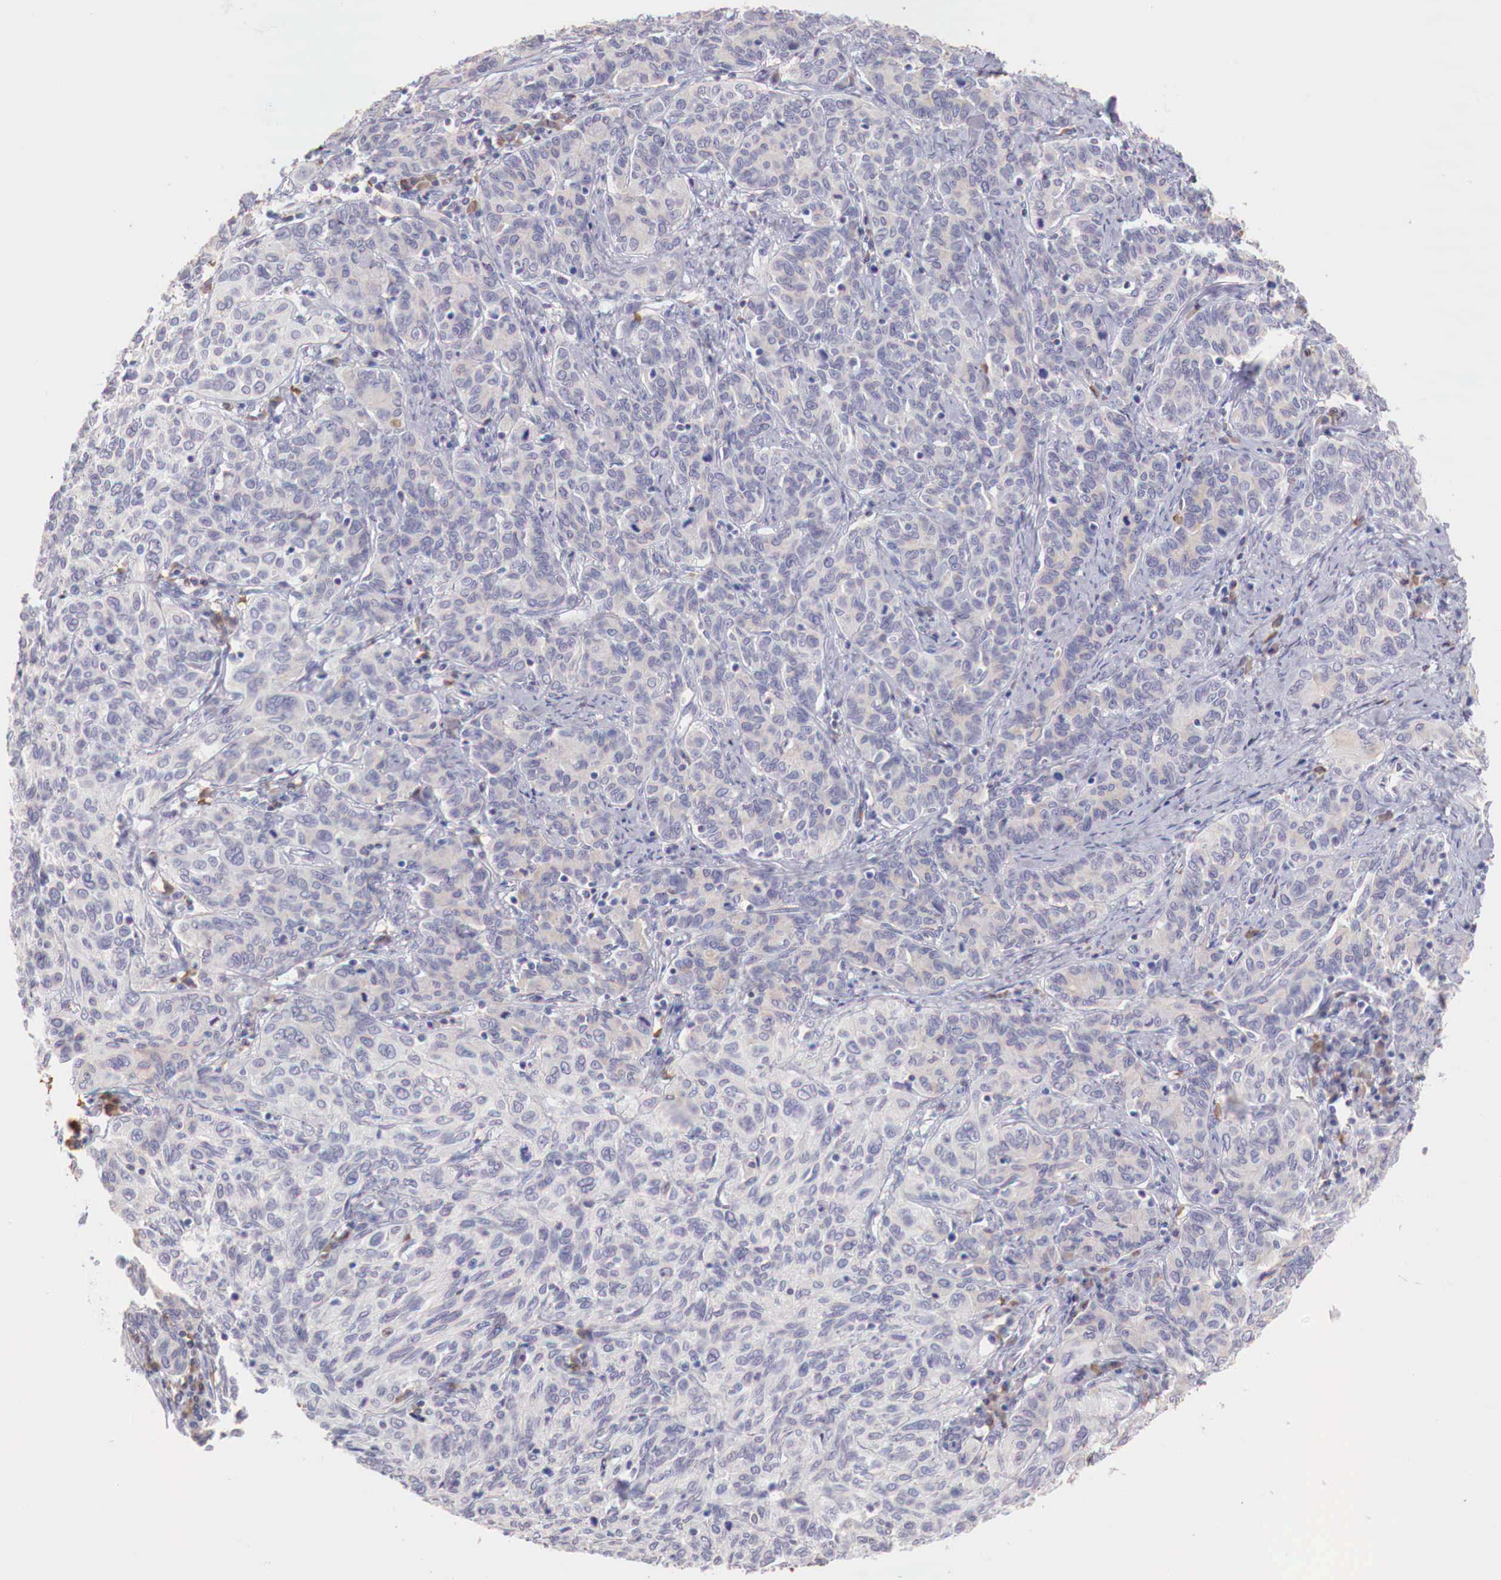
{"staining": {"intensity": "negative", "quantity": "none", "location": "none"}, "tissue": "cervical cancer", "cell_type": "Tumor cells", "image_type": "cancer", "snomed": [{"axis": "morphology", "description": "Squamous cell carcinoma, NOS"}, {"axis": "topography", "description": "Cervix"}], "caption": "Squamous cell carcinoma (cervical) stained for a protein using IHC shows no expression tumor cells.", "gene": "XPNPEP2", "patient": {"sex": "female", "age": 38}}